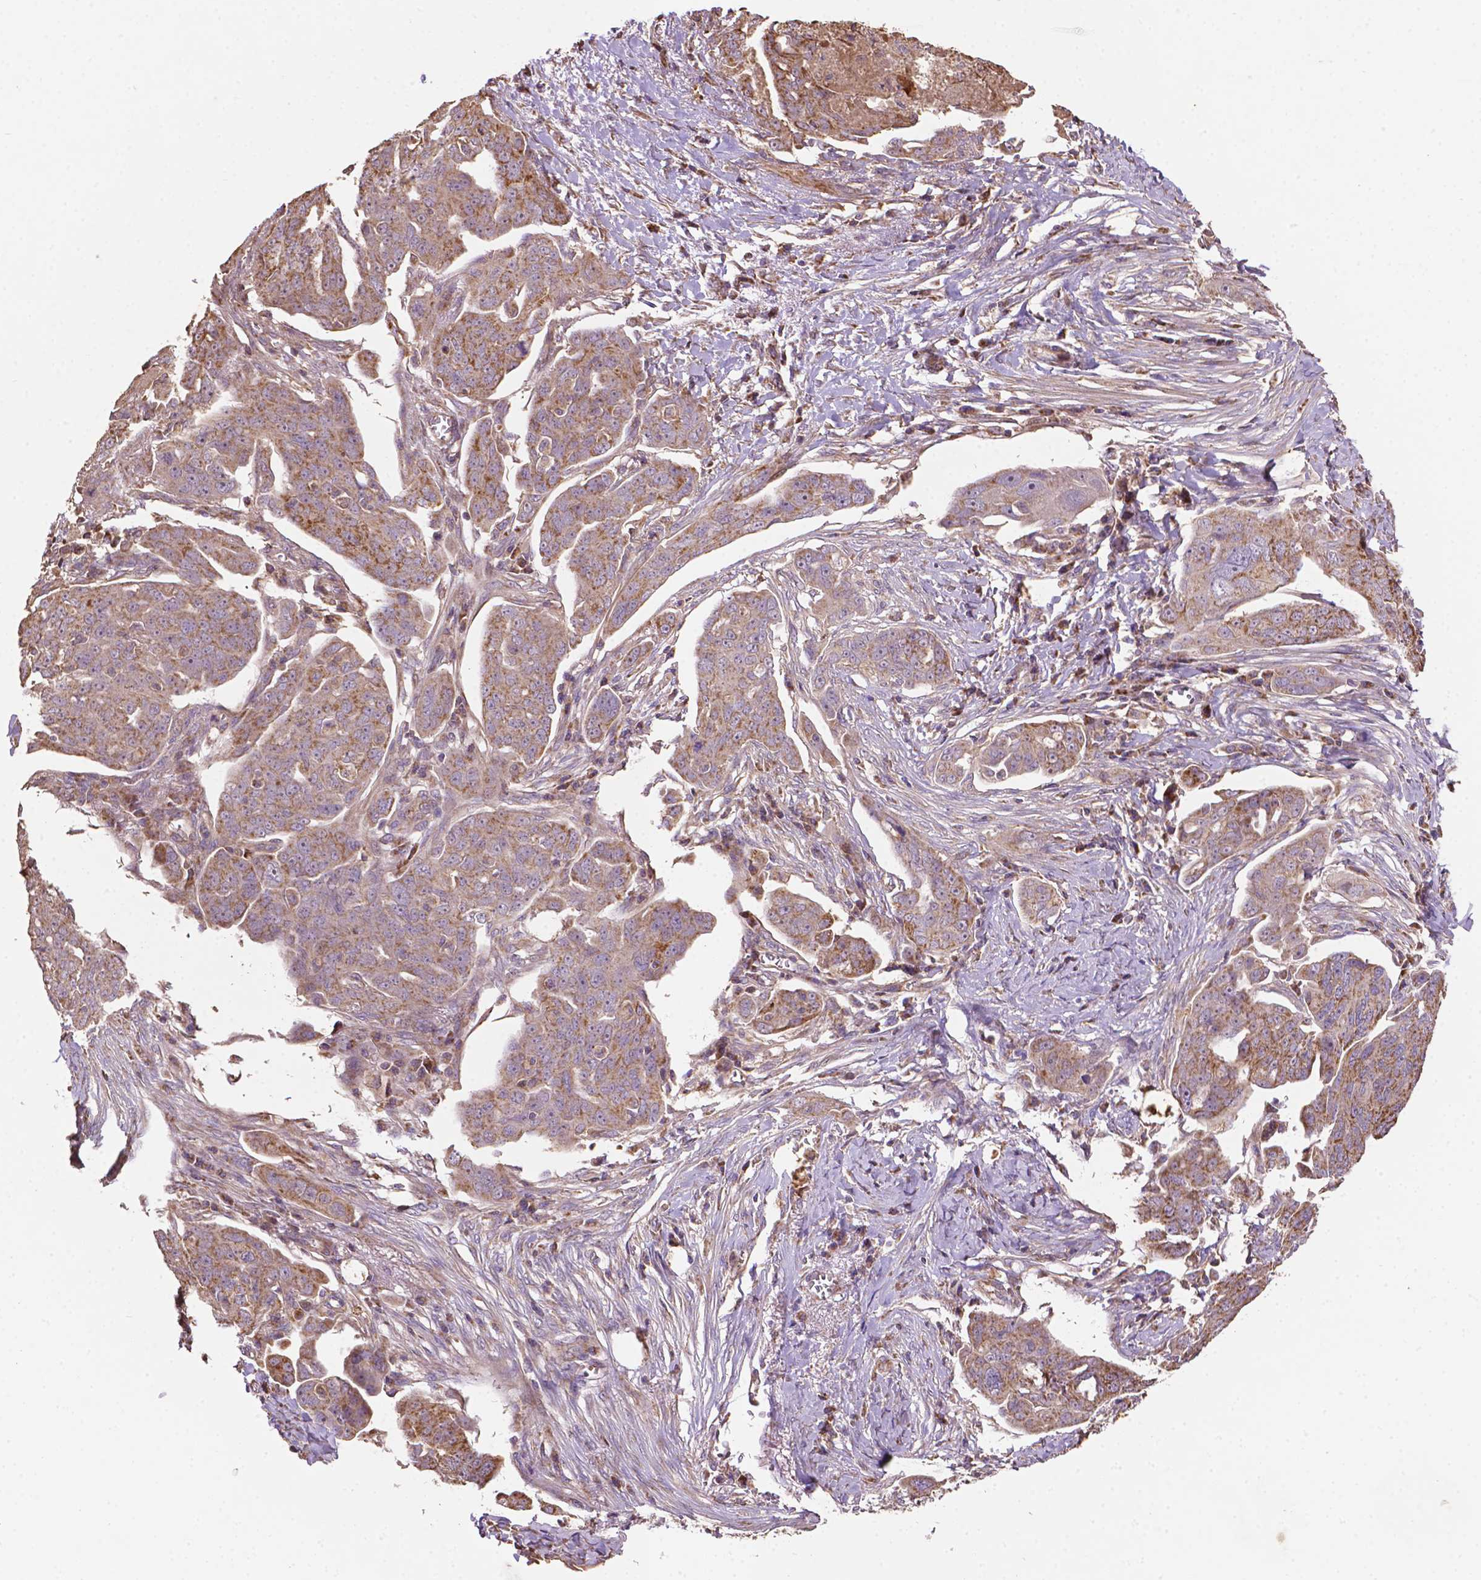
{"staining": {"intensity": "weak", "quantity": ">75%", "location": "cytoplasmic/membranous"}, "tissue": "ovarian cancer", "cell_type": "Tumor cells", "image_type": "cancer", "snomed": [{"axis": "morphology", "description": "Carcinoma, endometroid"}, {"axis": "topography", "description": "Ovary"}], "caption": "Ovarian cancer (endometroid carcinoma) stained with a protein marker exhibits weak staining in tumor cells.", "gene": "LRR1", "patient": {"sex": "female", "age": 70}}